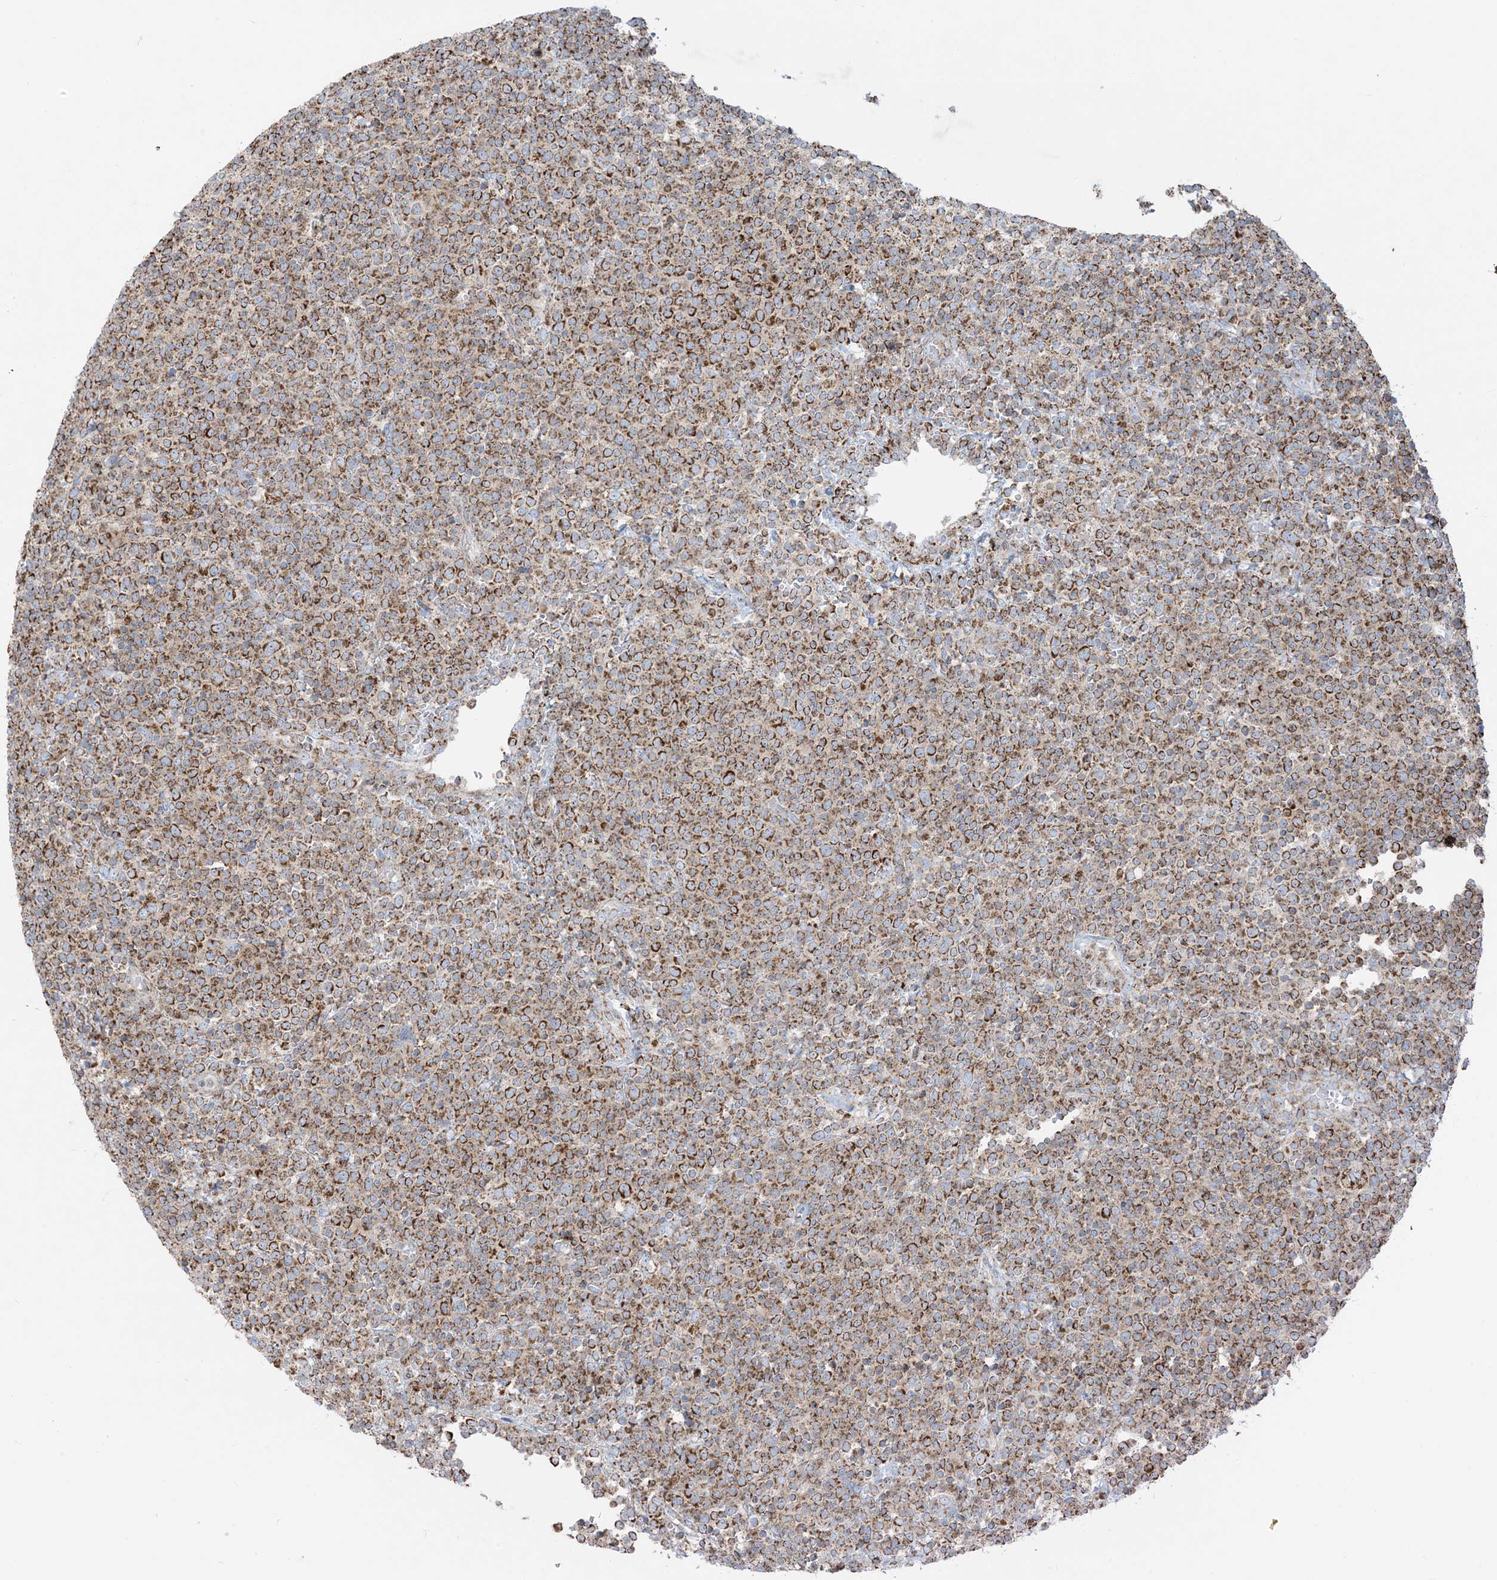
{"staining": {"intensity": "moderate", "quantity": ">75%", "location": "cytoplasmic/membranous"}, "tissue": "lymphoma", "cell_type": "Tumor cells", "image_type": "cancer", "snomed": [{"axis": "morphology", "description": "Malignant lymphoma, non-Hodgkin's type, High grade"}, {"axis": "topography", "description": "Lymph node"}], "caption": "IHC micrograph of human malignant lymphoma, non-Hodgkin's type (high-grade) stained for a protein (brown), which exhibits medium levels of moderate cytoplasmic/membranous expression in approximately >75% of tumor cells.", "gene": "BEND4", "patient": {"sex": "male", "age": 61}}